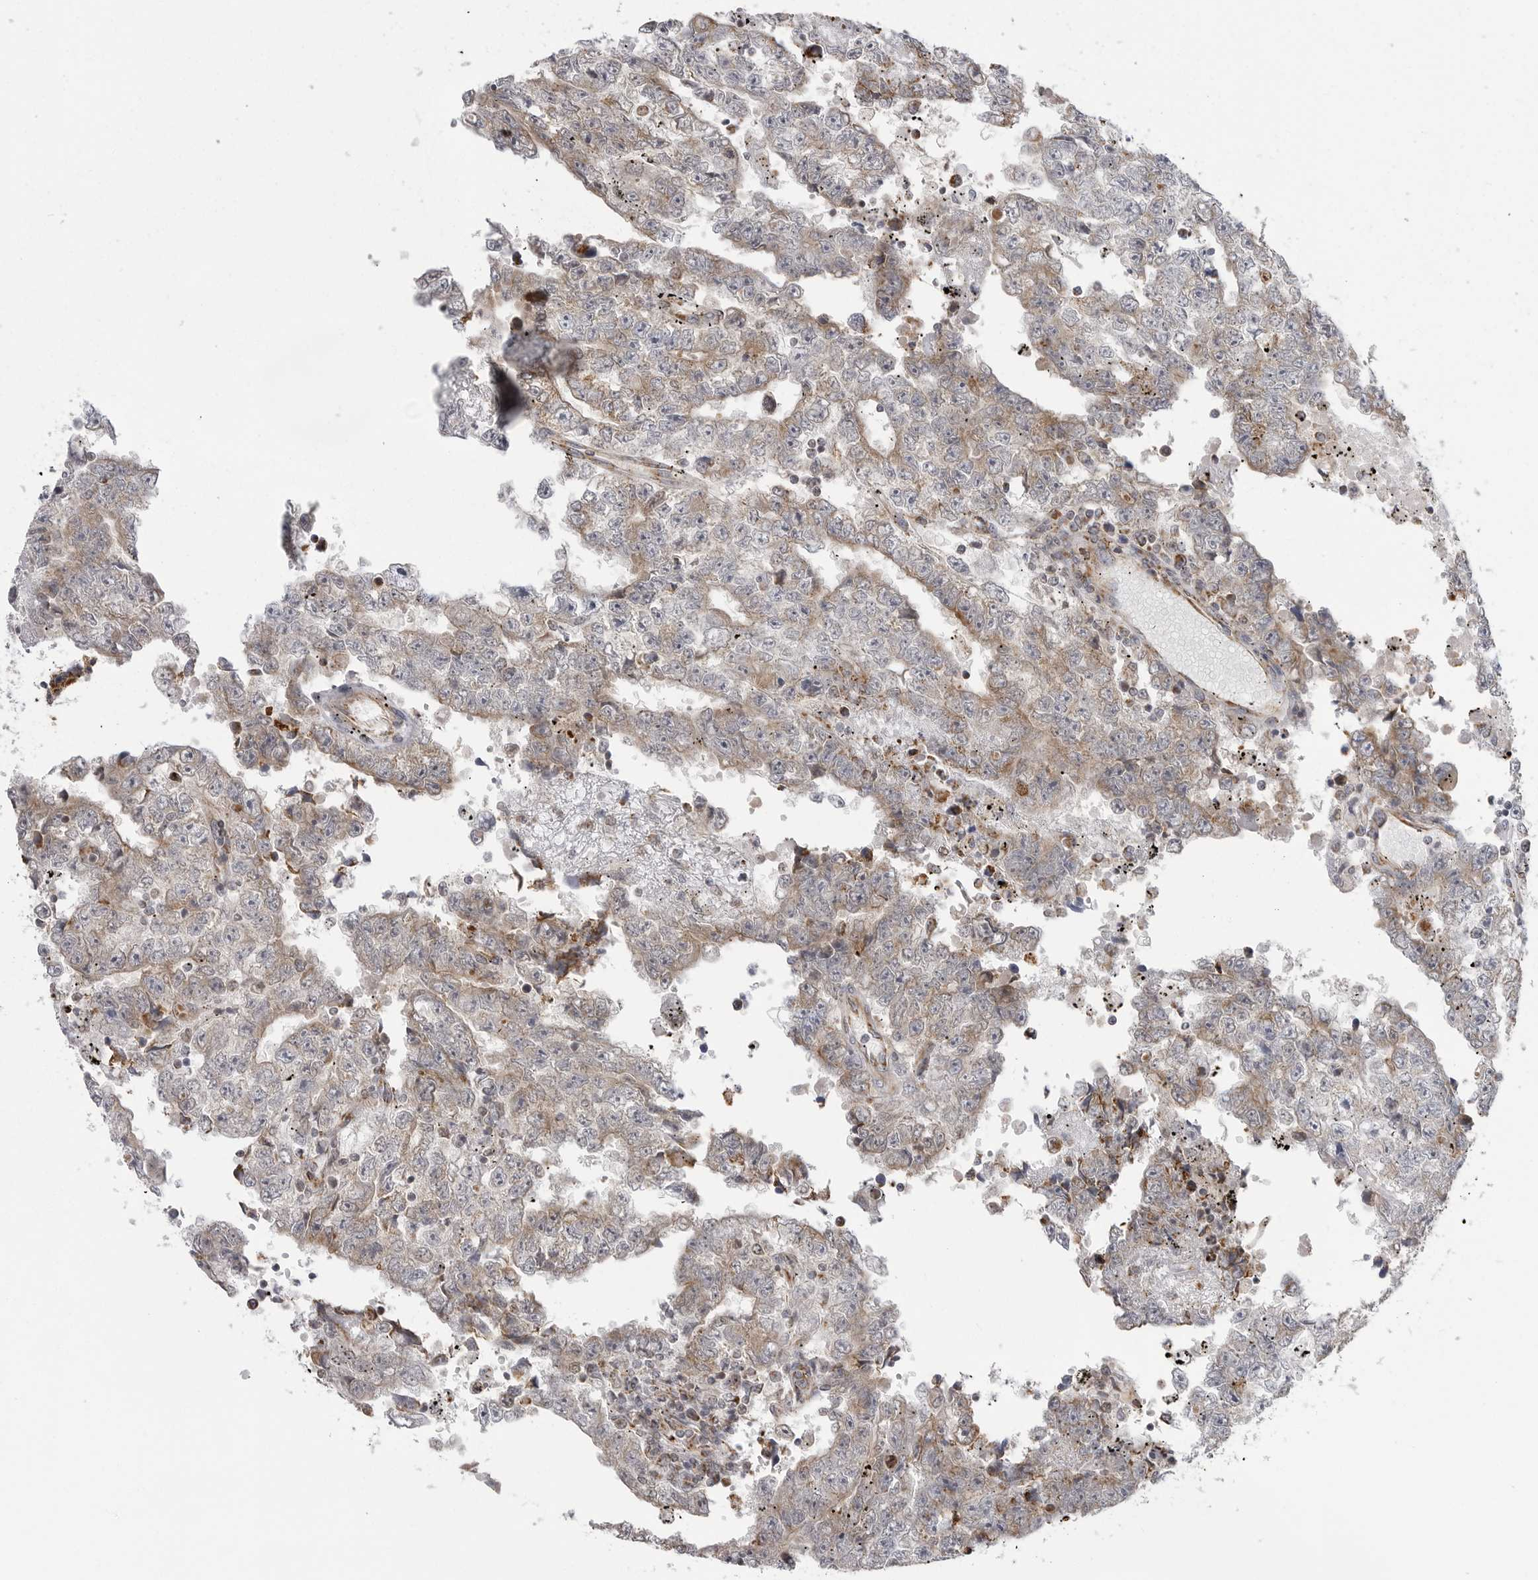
{"staining": {"intensity": "moderate", "quantity": "25%-75%", "location": "cytoplasmic/membranous"}, "tissue": "testis cancer", "cell_type": "Tumor cells", "image_type": "cancer", "snomed": [{"axis": "morphology", "description": "Carcinoma, Embryonal, NOS"}, {"axis": "topography", "description": "Testis"}], "caption": "Testis embryonal carcinoma stained for a protein (brown) displays moderate cytoplasmic/membranous positive expression in about 25%-75% of tumor cells.", "gene": "FH", "patient": {"sex": "male", "age": 25}}